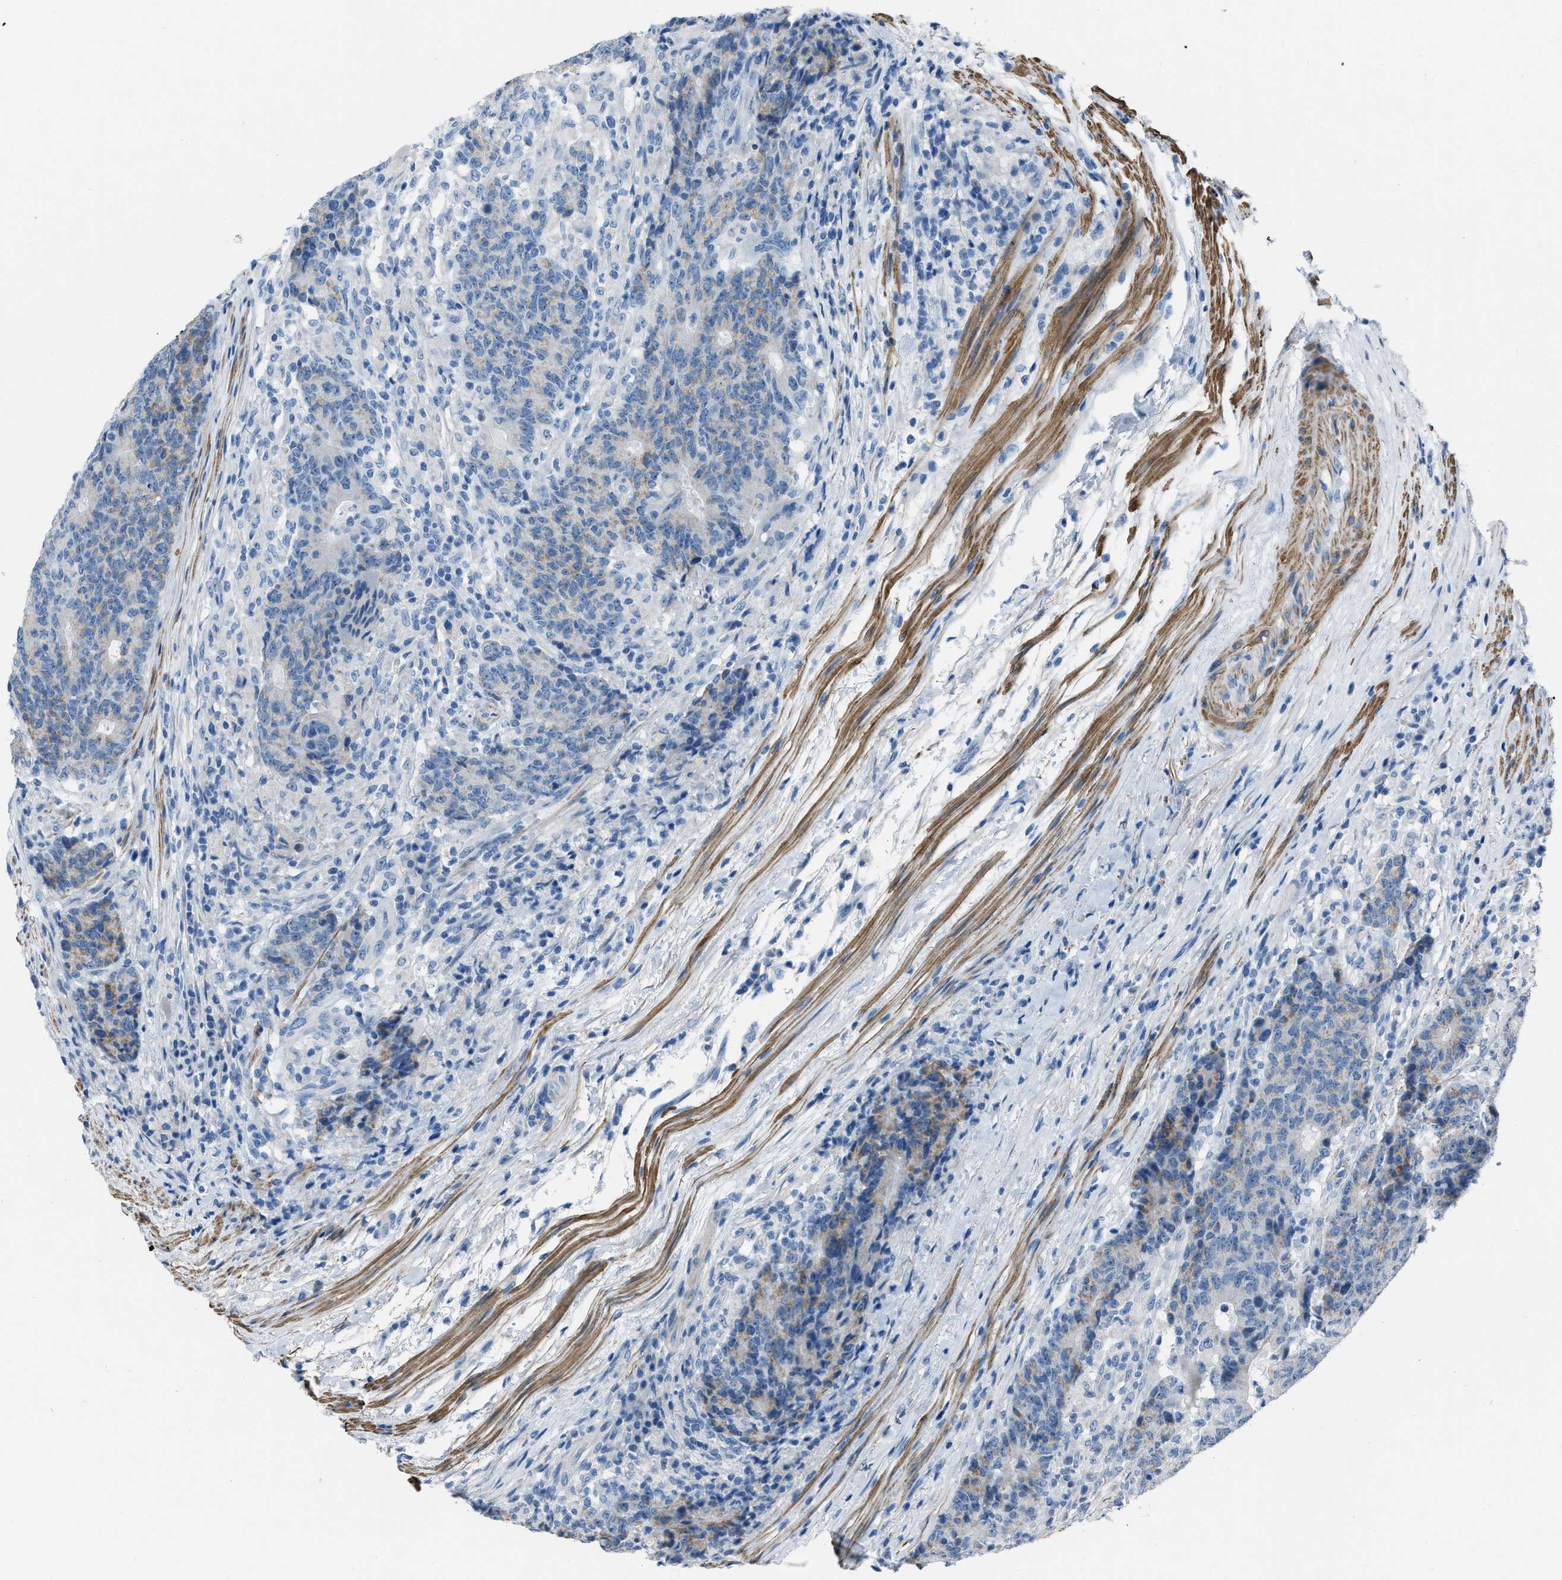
{"staining": {"intensity": "moderate", "quantity": "<25%", "location": "cytoplasmic/membranous"}, "tissue": "colorectal cancer", "cell_type": "Tumor cells", "image_type": "cancer", "snomed": [{"axis": "morphology", "description": "Normal tissue, NOS"}, {"axis": "morphology", "description": "Adenocarcinoma, NOS"}, {"axis": "topography", "description": "Colon"}], "caption": "An immunohistochemistry micrograph of tumor tissue is shown. Protein staining in brown highlights moderate cytoplasmic/membranous positivity in colorectal adenocarcinoma within tumor cells.", "gene": "SPATC1L", "patient": {"sex": "female", "age": 75}}